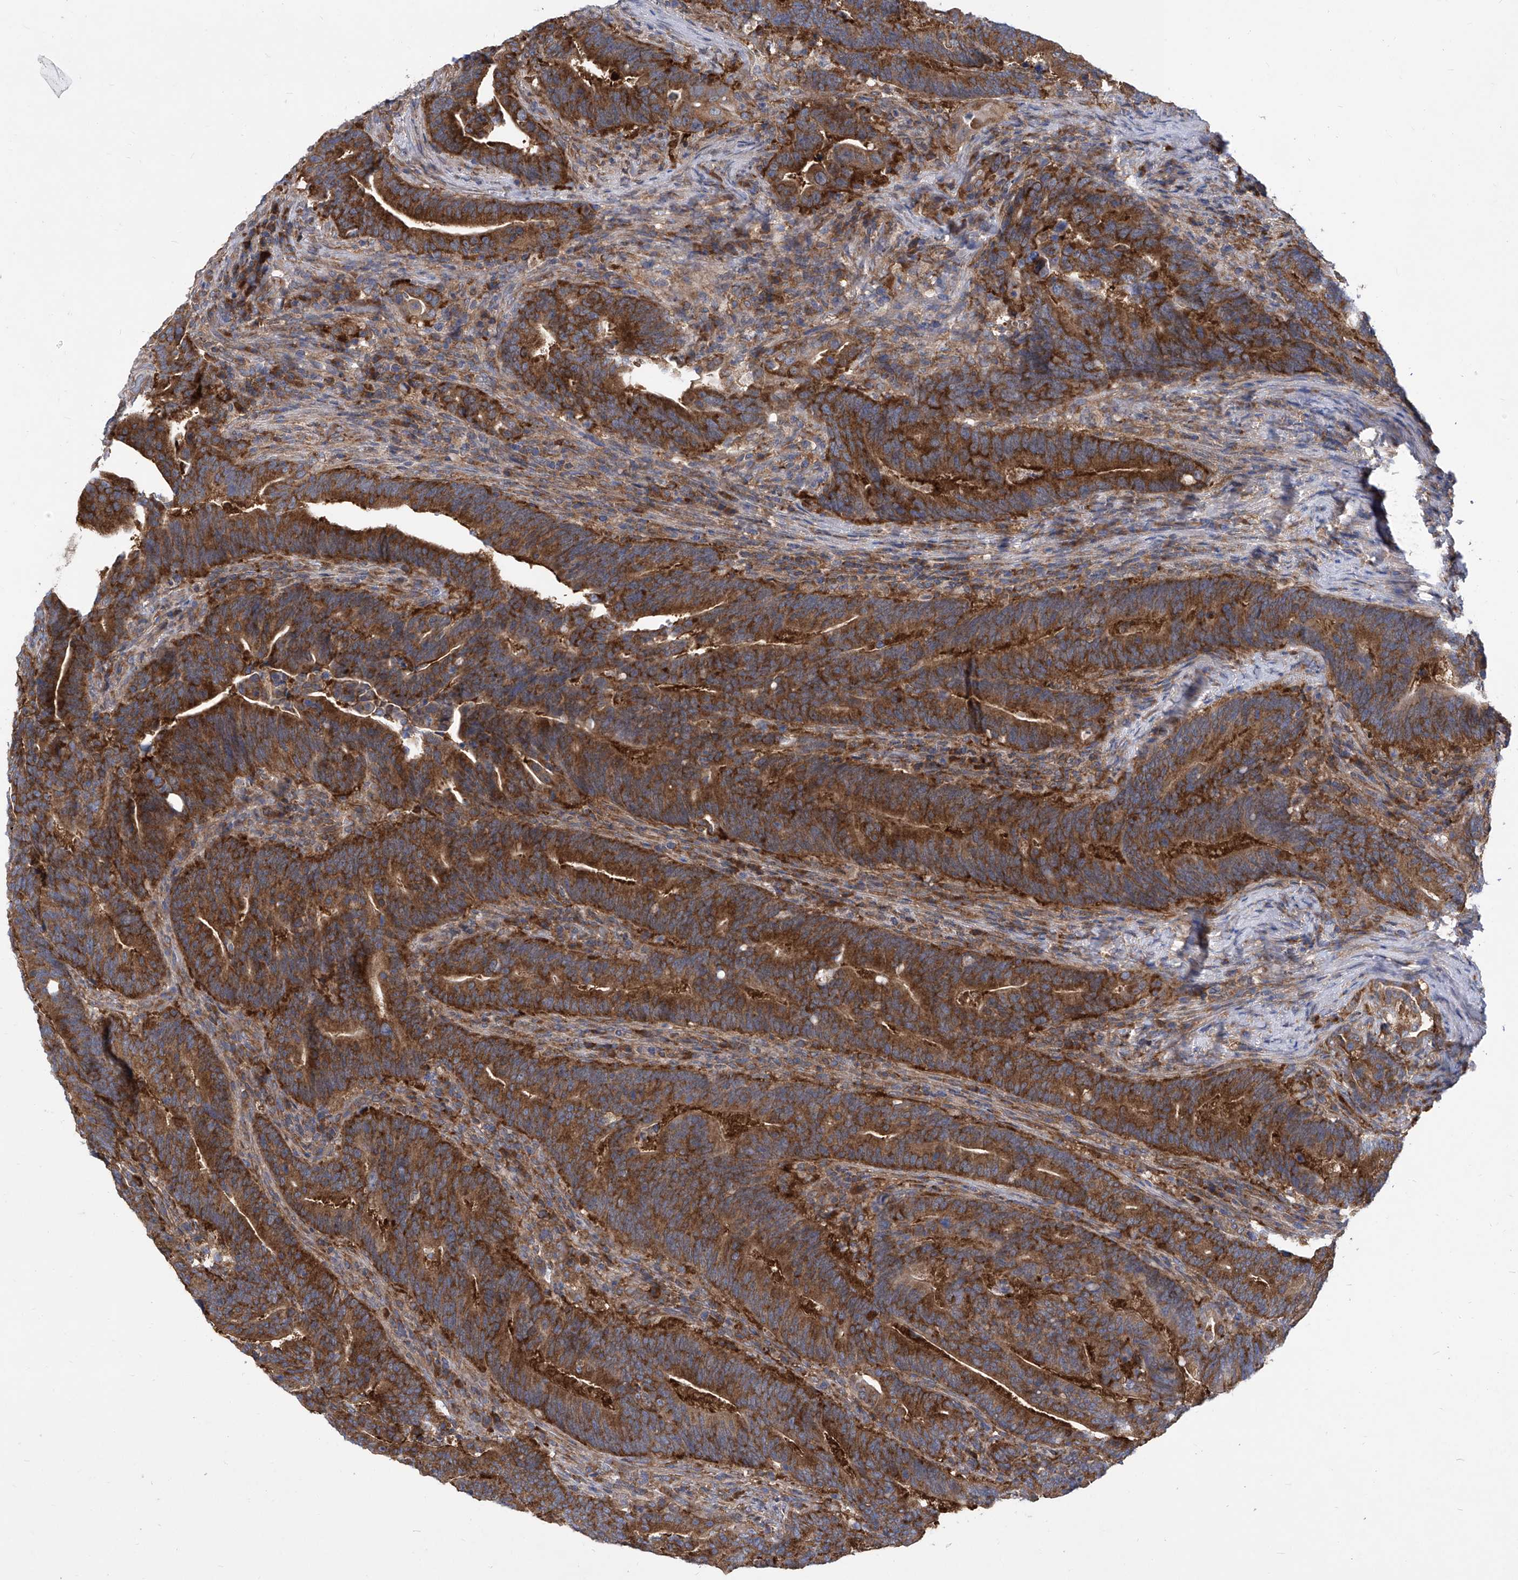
{"staining": {"intensity": "strong", "quantity": ">75%", "location": "cytoplasmic/membranous"}, "tissue": "colorectal cancer", "cell_type": "Tumor cells", "image_type": "cancer", "snomed": [{"axis": "morphology", "description": "Adenocarcinoma, NOS"}, {"axis": "topography", "description": "Colon"}], "caption": "Colorectal cancer stained for a protein shows strong cytoplasmic/membranous positivity in tumor cells.", "gene": "EIF3M", "patient": {"sex": "female", "age": 66}}